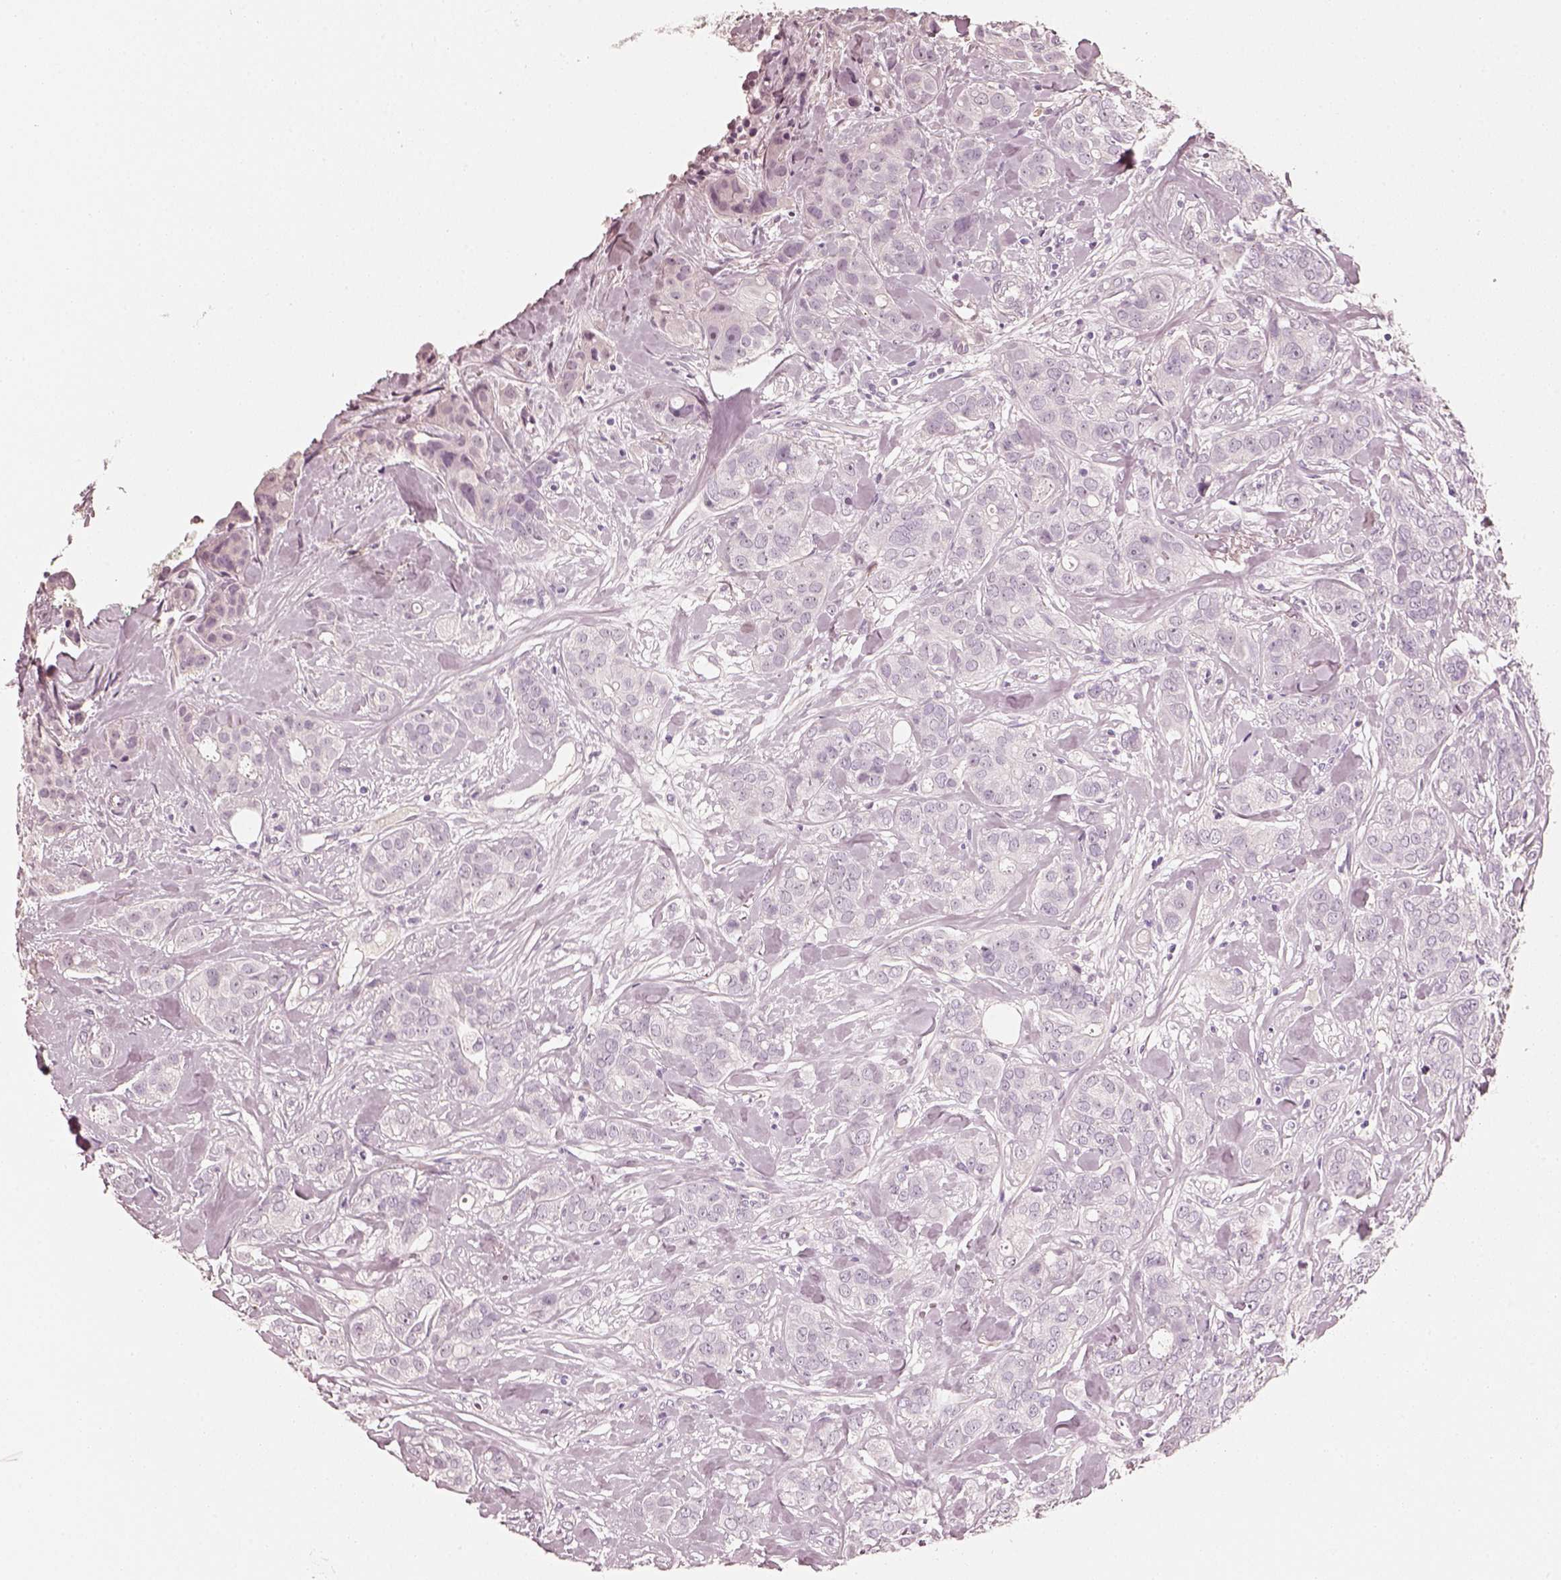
{"staining": {"intensity": "negative", "quantity": "none", "location": "none"}, "tissue": "breast cancer", "cell_type": "Tumor cells", "image_type": "cancer", "snomed": [{"axis": "morphology", "description": "Duct carcinoma"}, {"axis": "topography", "description": "Breast"}], "caption": "The micrograph demonstrates no significant expression in tumor cells of breast cancer (invasive ductal carcinoma).", "gene": "RS1", "patient": {"sex": "female", "age": 43}}